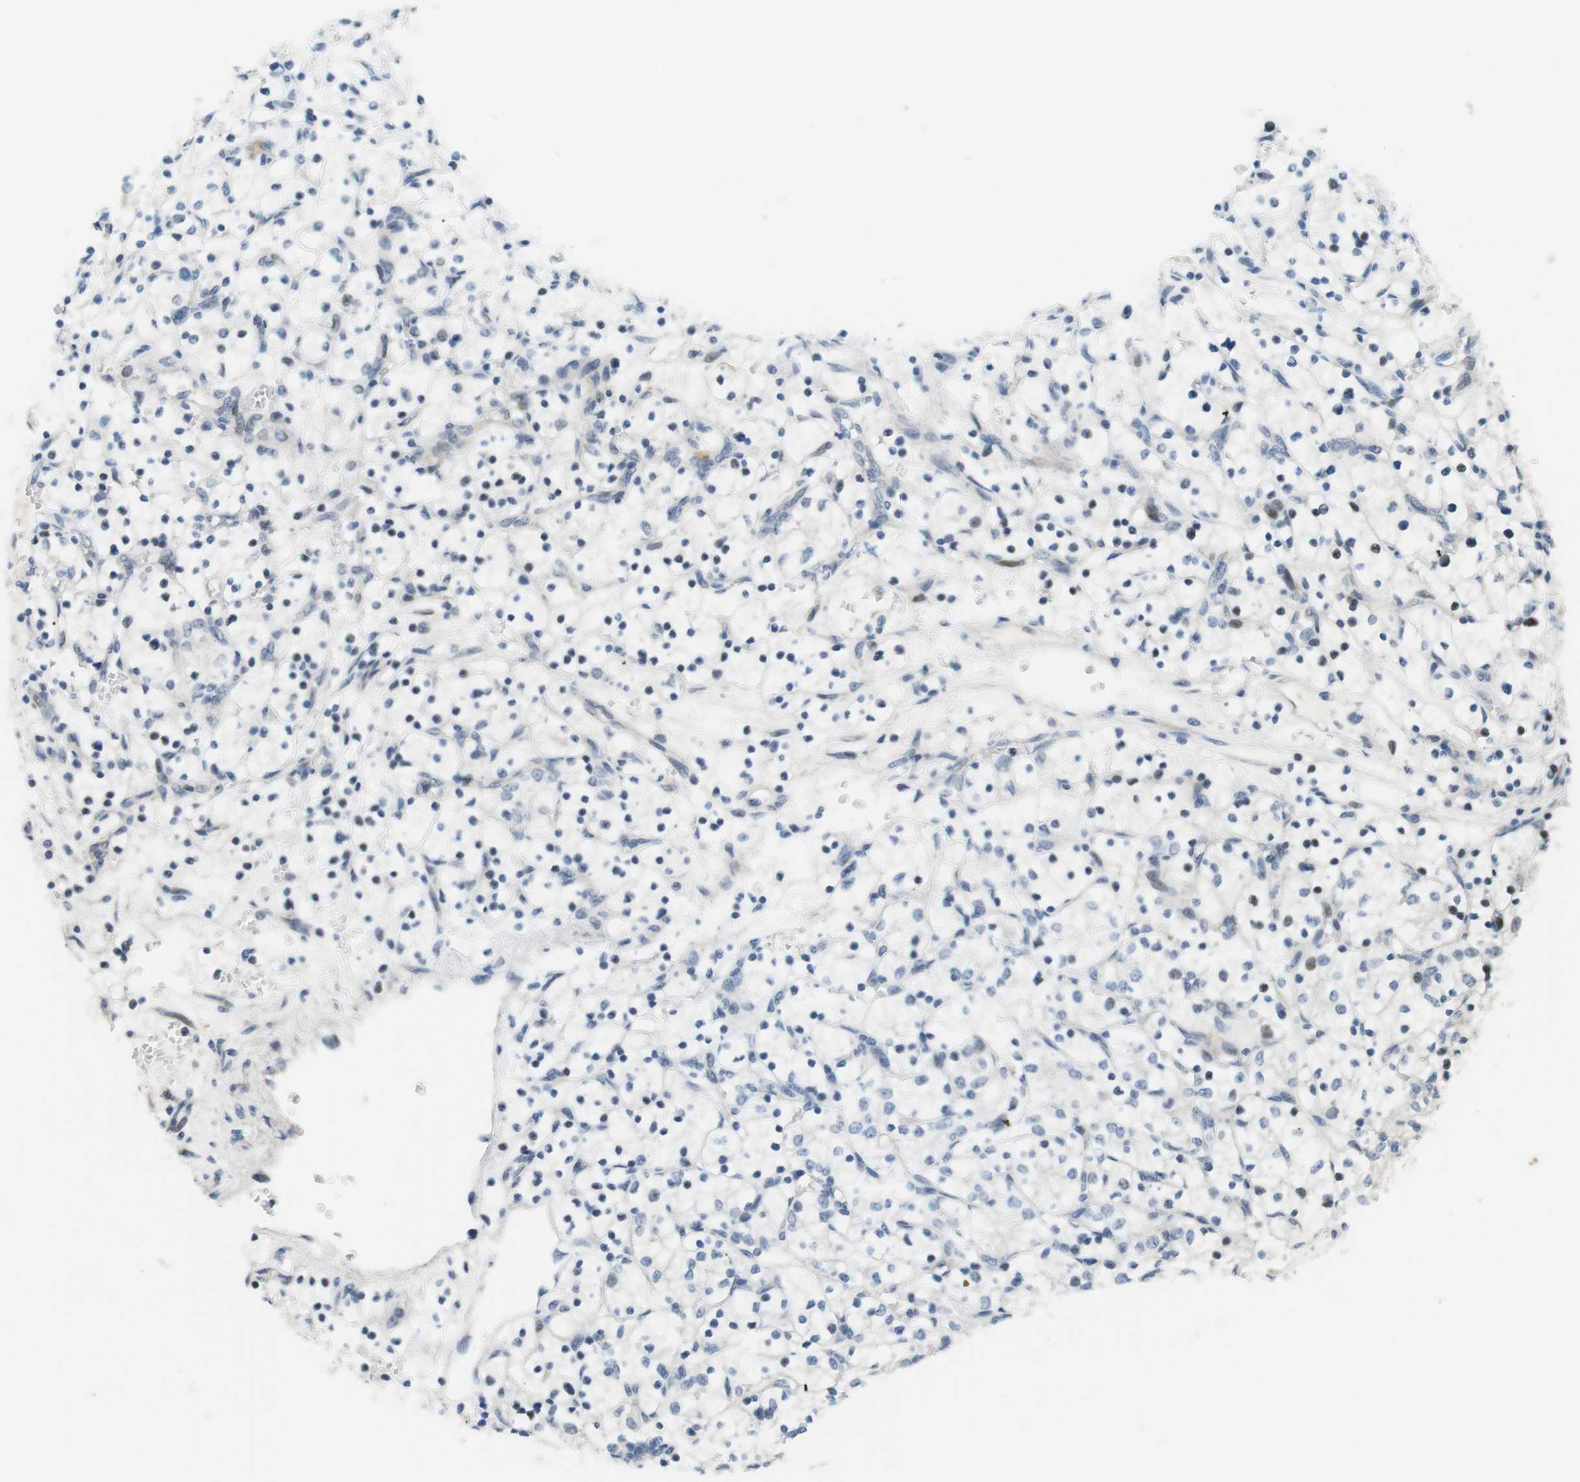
{"staining": {"intensity": "negative", "quantity": "none", "location": "none"}, "tissue": "renal cancer", "cell_type": "Tumor cells", "image_type": "cancer", "snomed": [{"axis": "morphology", "description": "Adenocarcinoma, NOS"}, {"axis": "topography", "description": "Kidney"}], "caption": "DAB immunohistochemical staining of human renal cancer (adenocarcinoma) exhibits no significant expression in tumor cells.", "gene": "CSNK2B", "patient": {"sex": "female", "age": 69}}